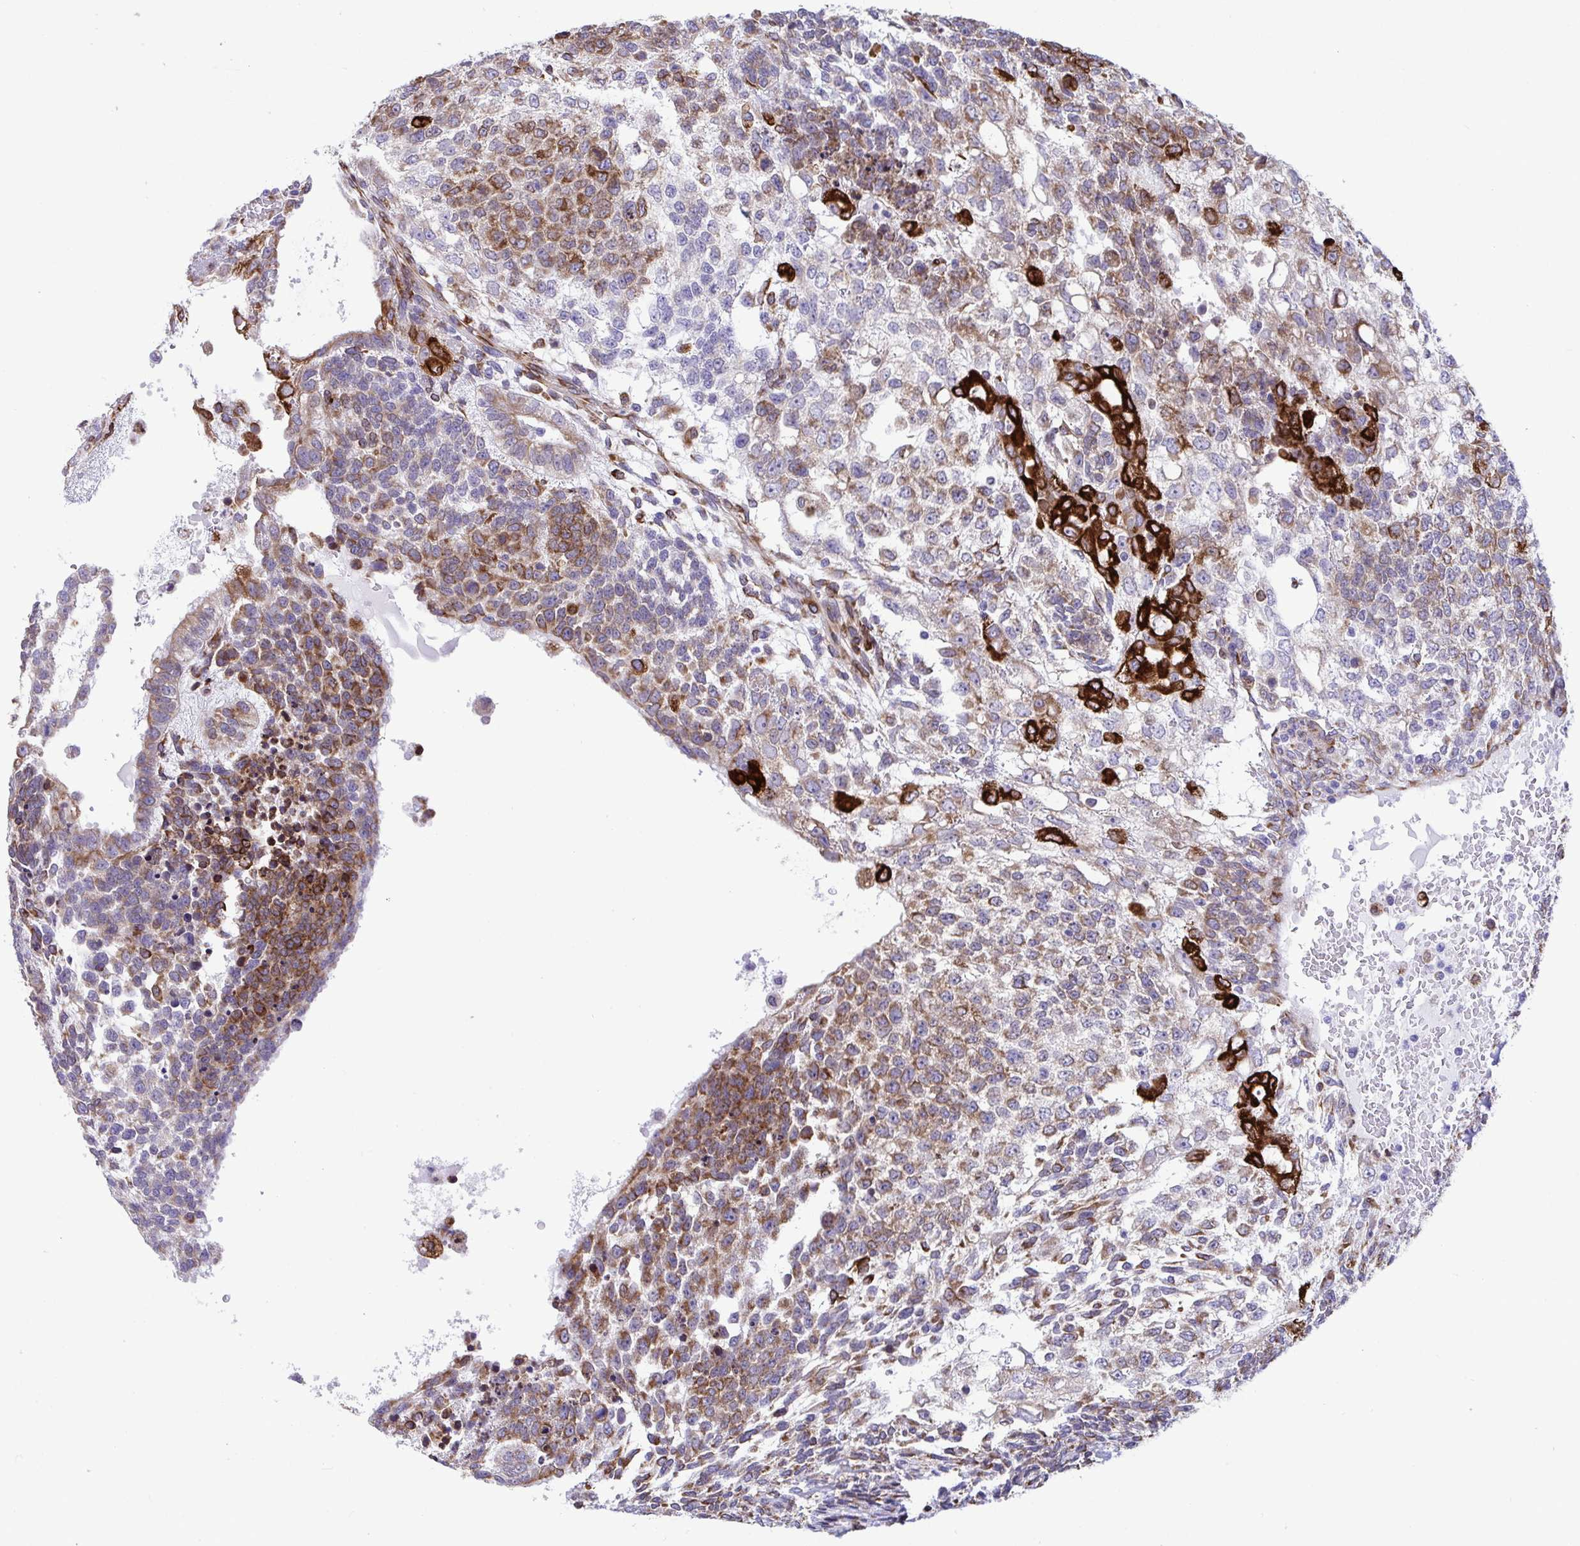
{"staining": {"intensity": "moderate", "quantity": "25%-75%", "location": "cytoplasmic/membranous"}, "tissue": "testis cancer", "cell_type": "Tumor cells", "image_type": "cancer", "snomed": [{"axis": "morphology", "description": "Carcinoma, Embryonal, NOS"}, {"axis": "topography", "description": "Testis"}], "caption": "Embryonal carcinoma (testis) tissue demonstrates moderate cytoplasmic/membranous staining in about 25%-75% of tumor cells (Brightfield microscopy of DAB IHC at high magnification).", "gene": "ASPH", "patient": {"sex": "male", "age": 23}}